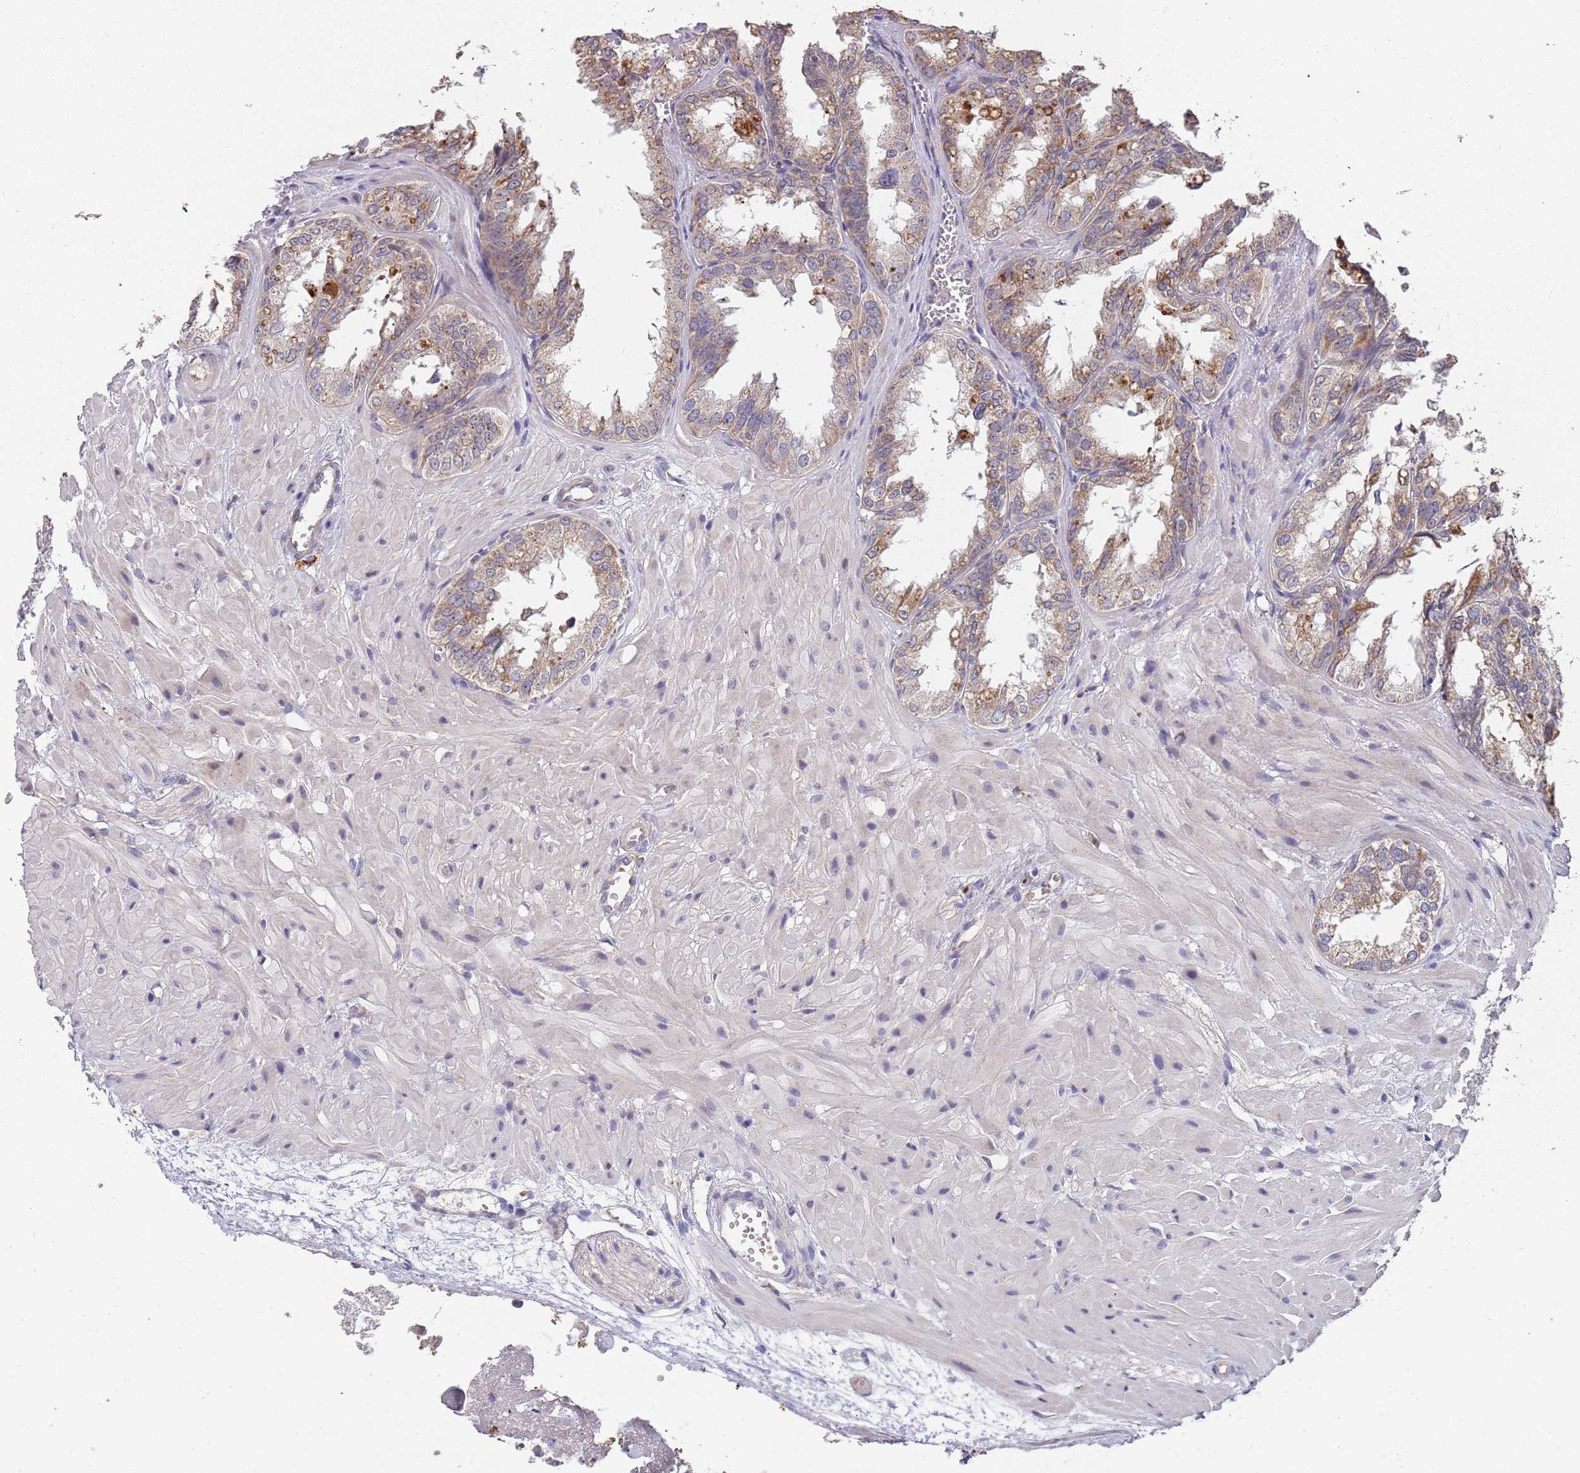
{"staining": {"intensity": "weak", "quantity": "25%-75%", "location": "cytoplasmic/membranous"}, "tissue": "seminal vesicle", "cell_type": "Glandular cells", "image_type": "normal", "snomed": [{"axis": "morphology", "description": "Normal tissue, NOS"}, {"axis": "topography", "description": "Prostate"}, {"axis": "topography", "description": "Seminal veicle"}], "caption": "High-magnification brightfield microscopy of normal seminal vesicle stained with DAB (3,3'-diaminobenzidine) (brown) and counterstained with hematoxylin (blue). glandular cells exhibit weak cytoplasmic/membranous staining is appreciated in approximately25%-75% of cells. (DAB (3,3'-diaminobenzidine) IHC with brightfield microscopy, high magnification).", "gene": "TMEM64", "patient": {"sex": "male", "age": 51}}